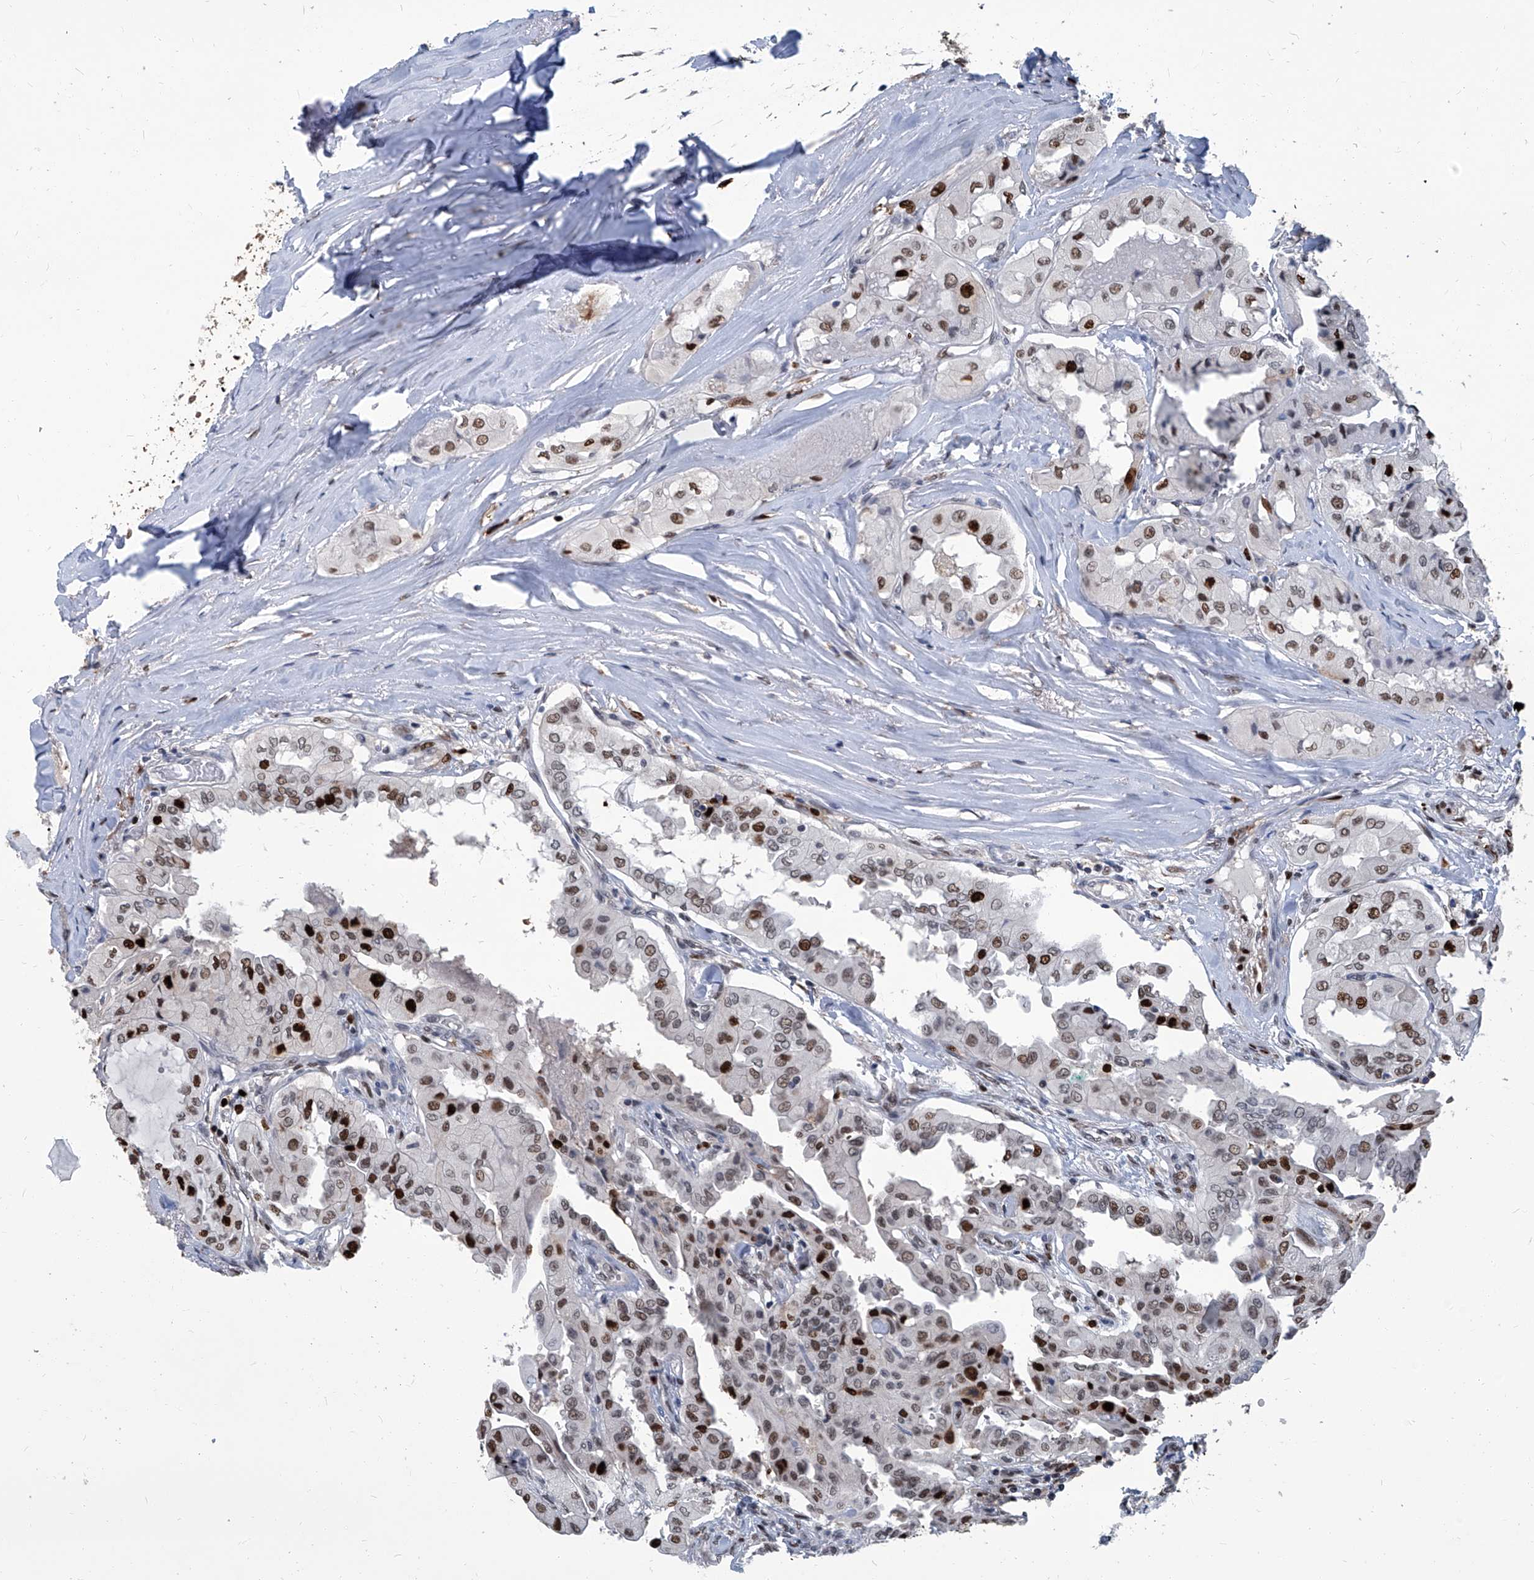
{"staining": {"intensity": "strong", "quantity": "25%-75%", "location": "nuclear"}, "tissue": "thyroid cancer", "cell_type": "Tumor cells", "image_type": "cancer", "snomed": [{"axis": "morphology", "description": "Papillary adenocarcinoma, NOS"}, {"axis": "topography", "description": "Thyroid gland"}], "caption": "IHC staining of thyroid cancer, which displays high levels of strong nuclear positivity in approximately 25%-75% of tumor cells indicating strong nuclear protein staining. The staining was performed using DAB (brown) for protein detection and nuclei were counterstained in hematoxylin (blue).", "gene": "PCNA", "patient": {"sex": "female", "age": 59}}